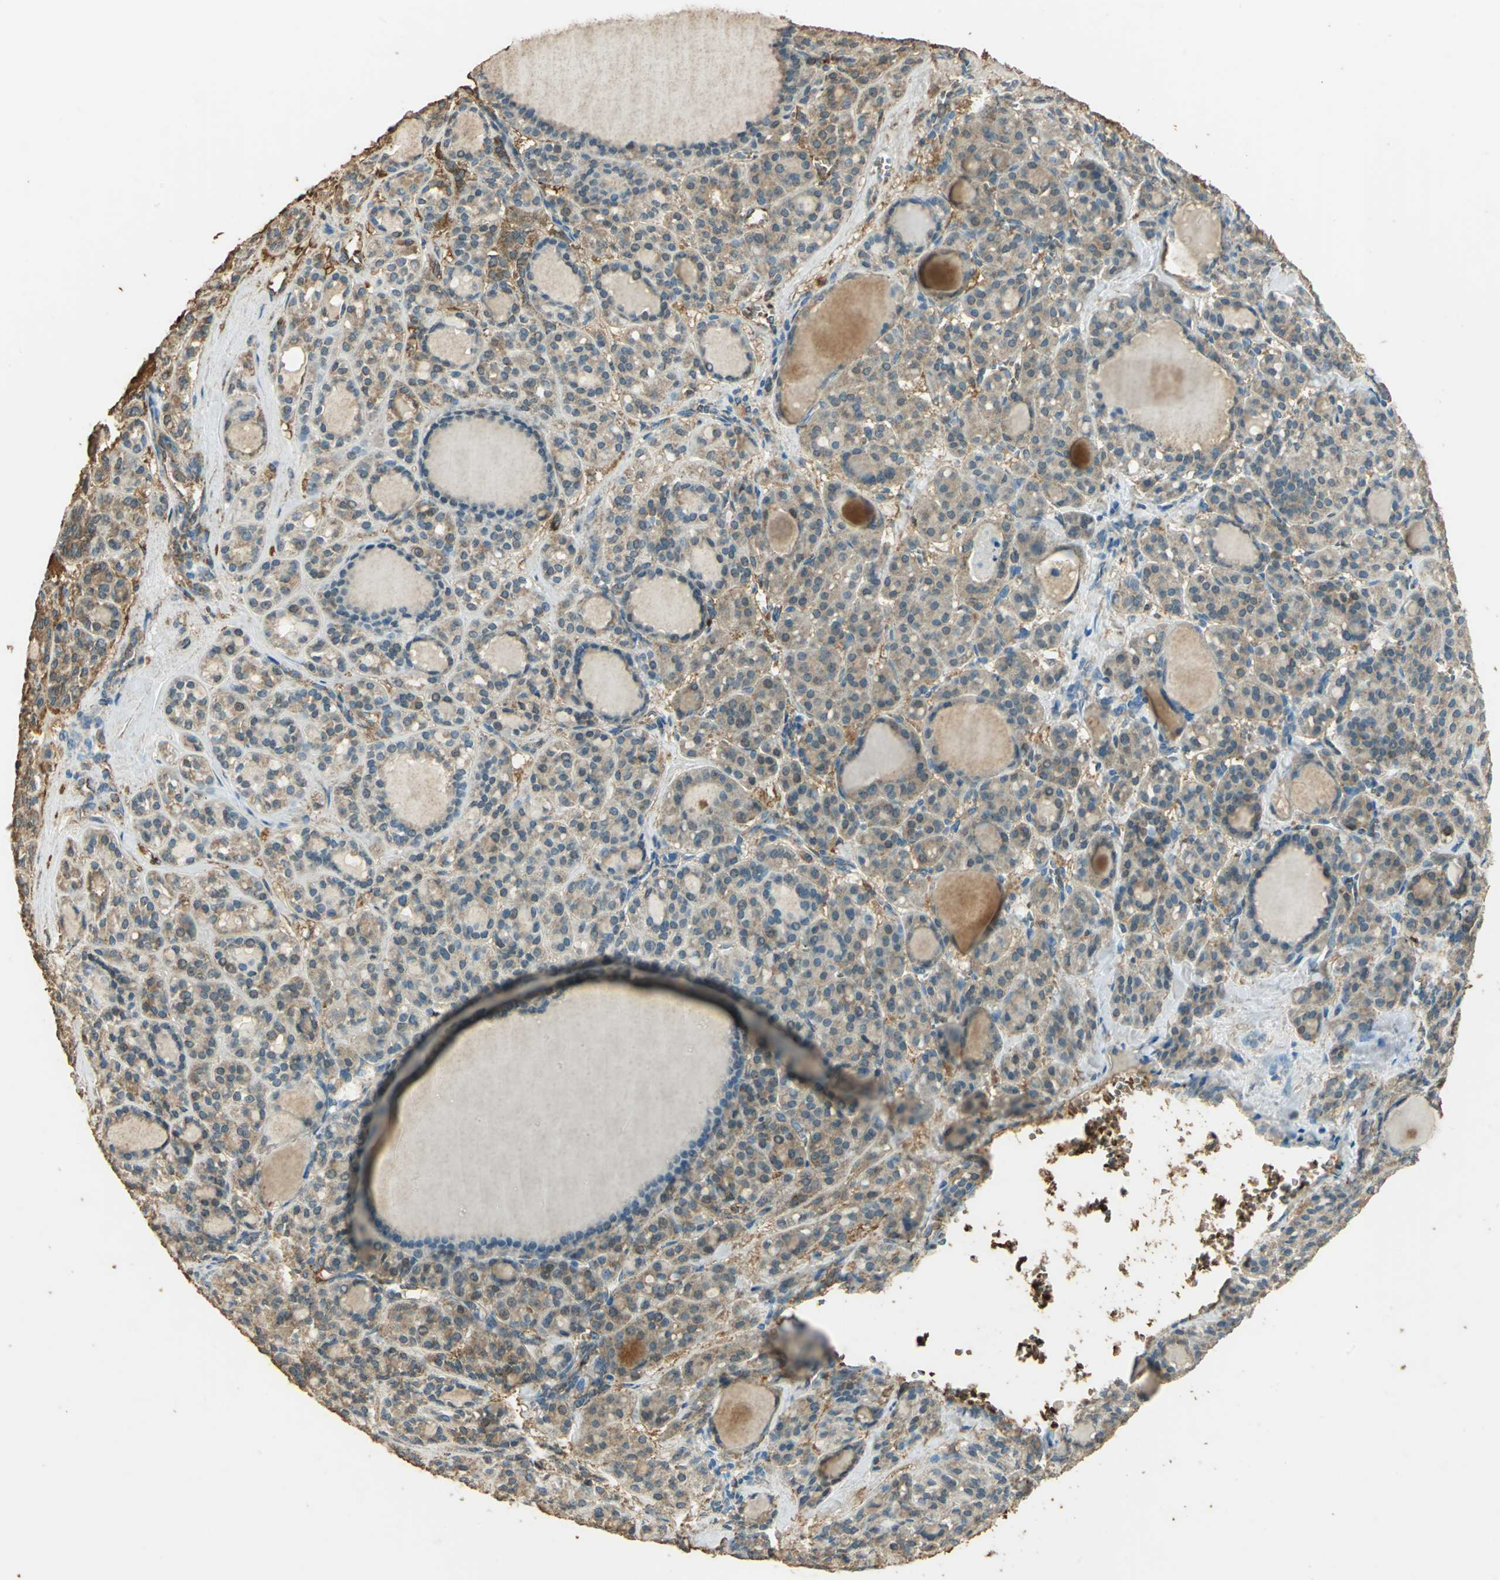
{"staining": {"intensity": "moderate", "quantity": ">75%", "location": "cytoplasmic/membranous"}, "tissue": "thyroid cancer", "cell_type": "Tumor cells", "image_type": "cancer", "snomed": [{"axis": "morphology", "description": "Follicular adenoma carcinoma, NOS"}, {"axis": "topography", "description": "Thyroid gland"}], "caption": "IHC (DAB (3,3'-diaminobenzidine)) staining of thyroid follicular adenoma carcinoma reveals moderate cytoplasmic/membranous protein expression in about >75% of tumor cells. The staining is performed using DAB (3,3'-diaminobenzidine) brown chromogen to label protein expression. The nuclei are counter-stained blue using hematoxylin.", "gene": "TRAPPC2", "patient": {"sex": "female", "age": 71}}